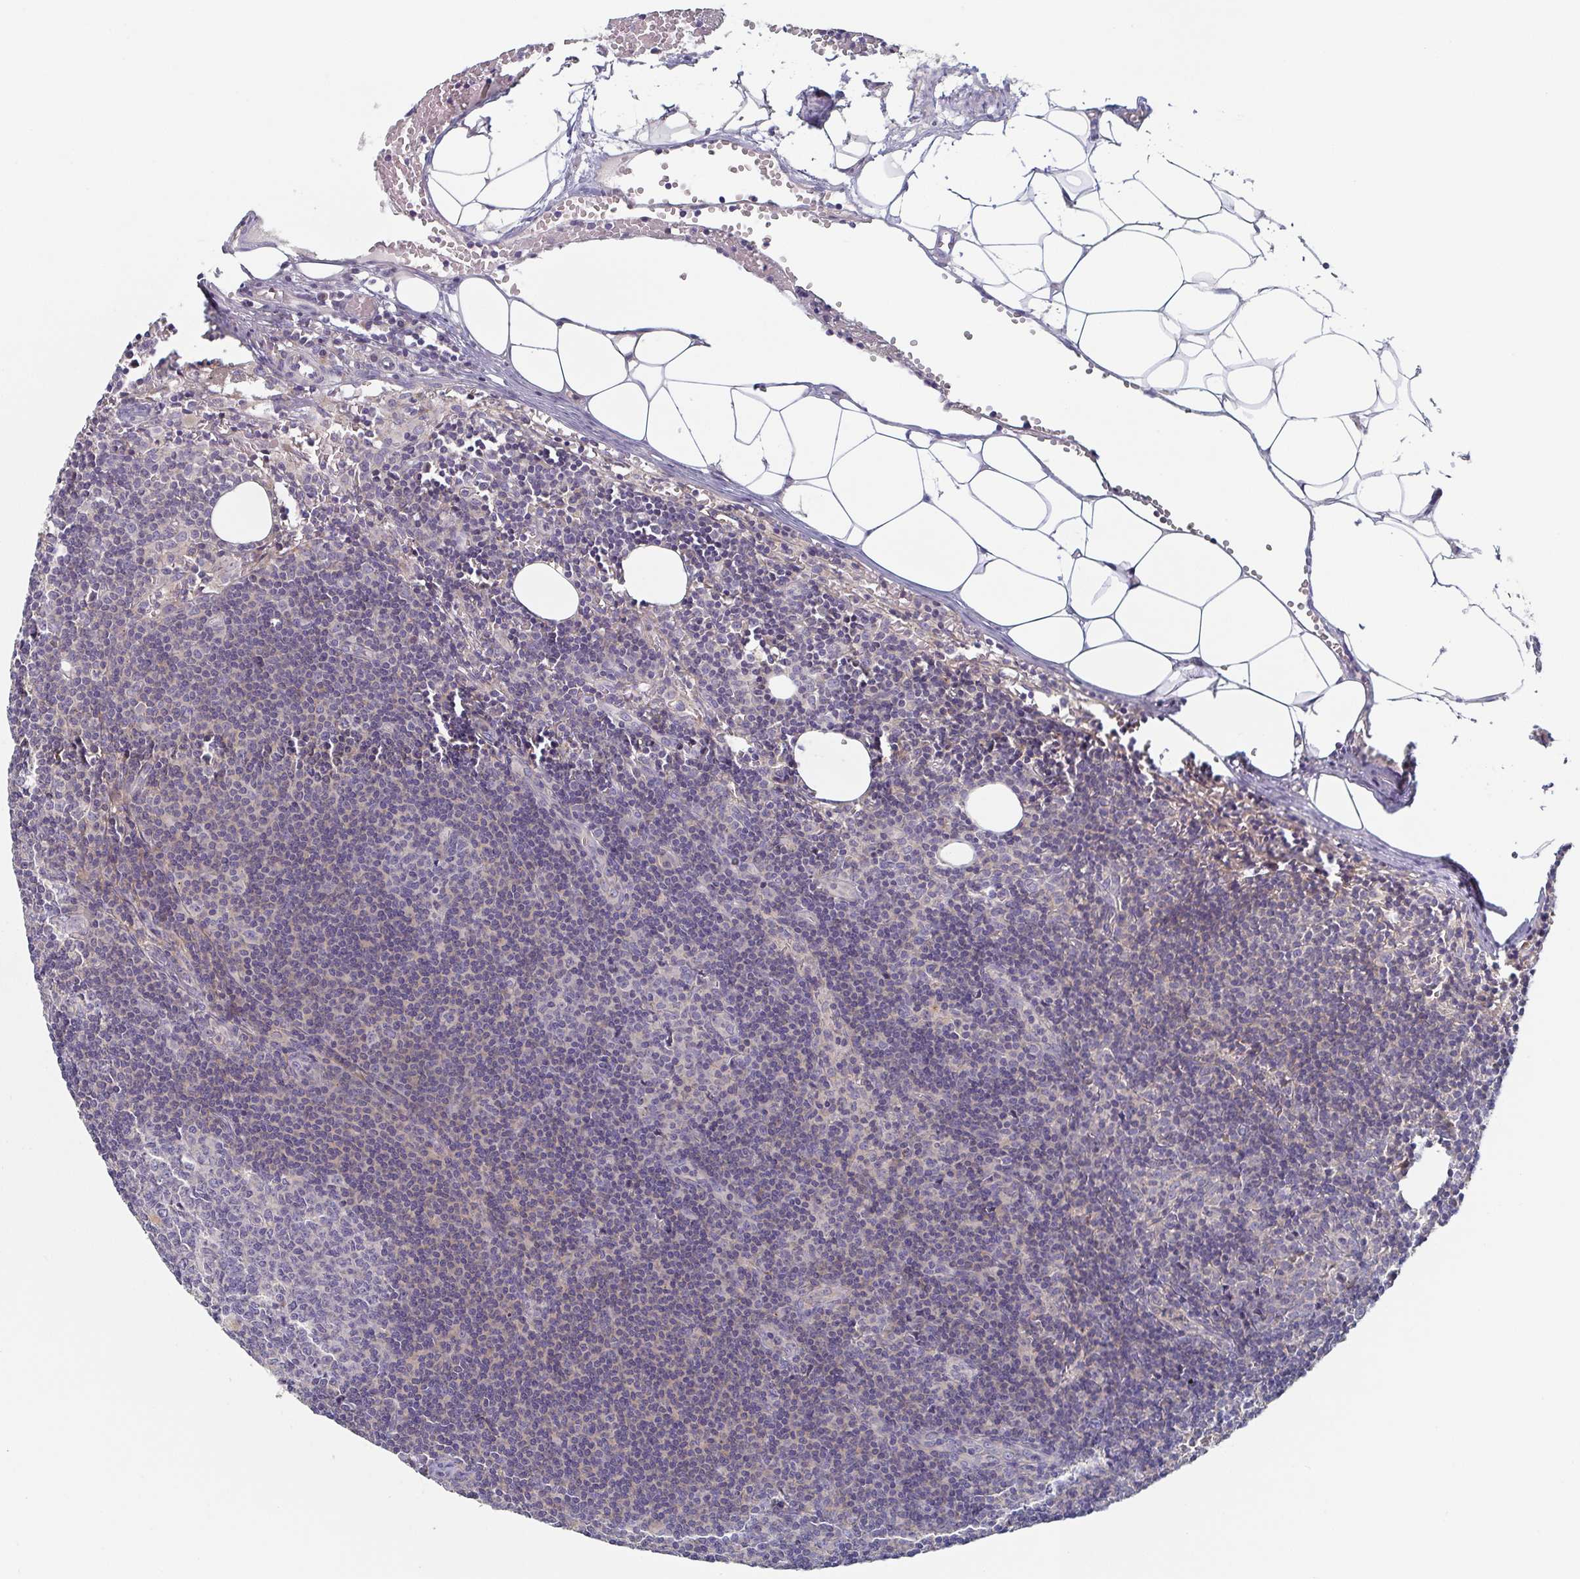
{"staining": {"intensity": "negative", "quantity": "none", "location": "none"}, "tissue": "lymph node", "cell_type": "Germinal center cells", "image_type": "normal", "snomed": [{"axis": "morphology", "description": "Normal tissue, NOS"}, {"axis": "topography", "description": "Lymph node"}], "caption": "High magnification brightfield microscopy of normal lymph node stained with DAB (3,3'-diaminobenzidine) (brown) and counterstained with hematoxylin (blue): germinal center cells show no significant staining. (DAB immunohistochemistry visualized using brightfield microscopy, high magnification).", "gene": "TUFT1", "patient": {"sex": "female", "age": 41}}